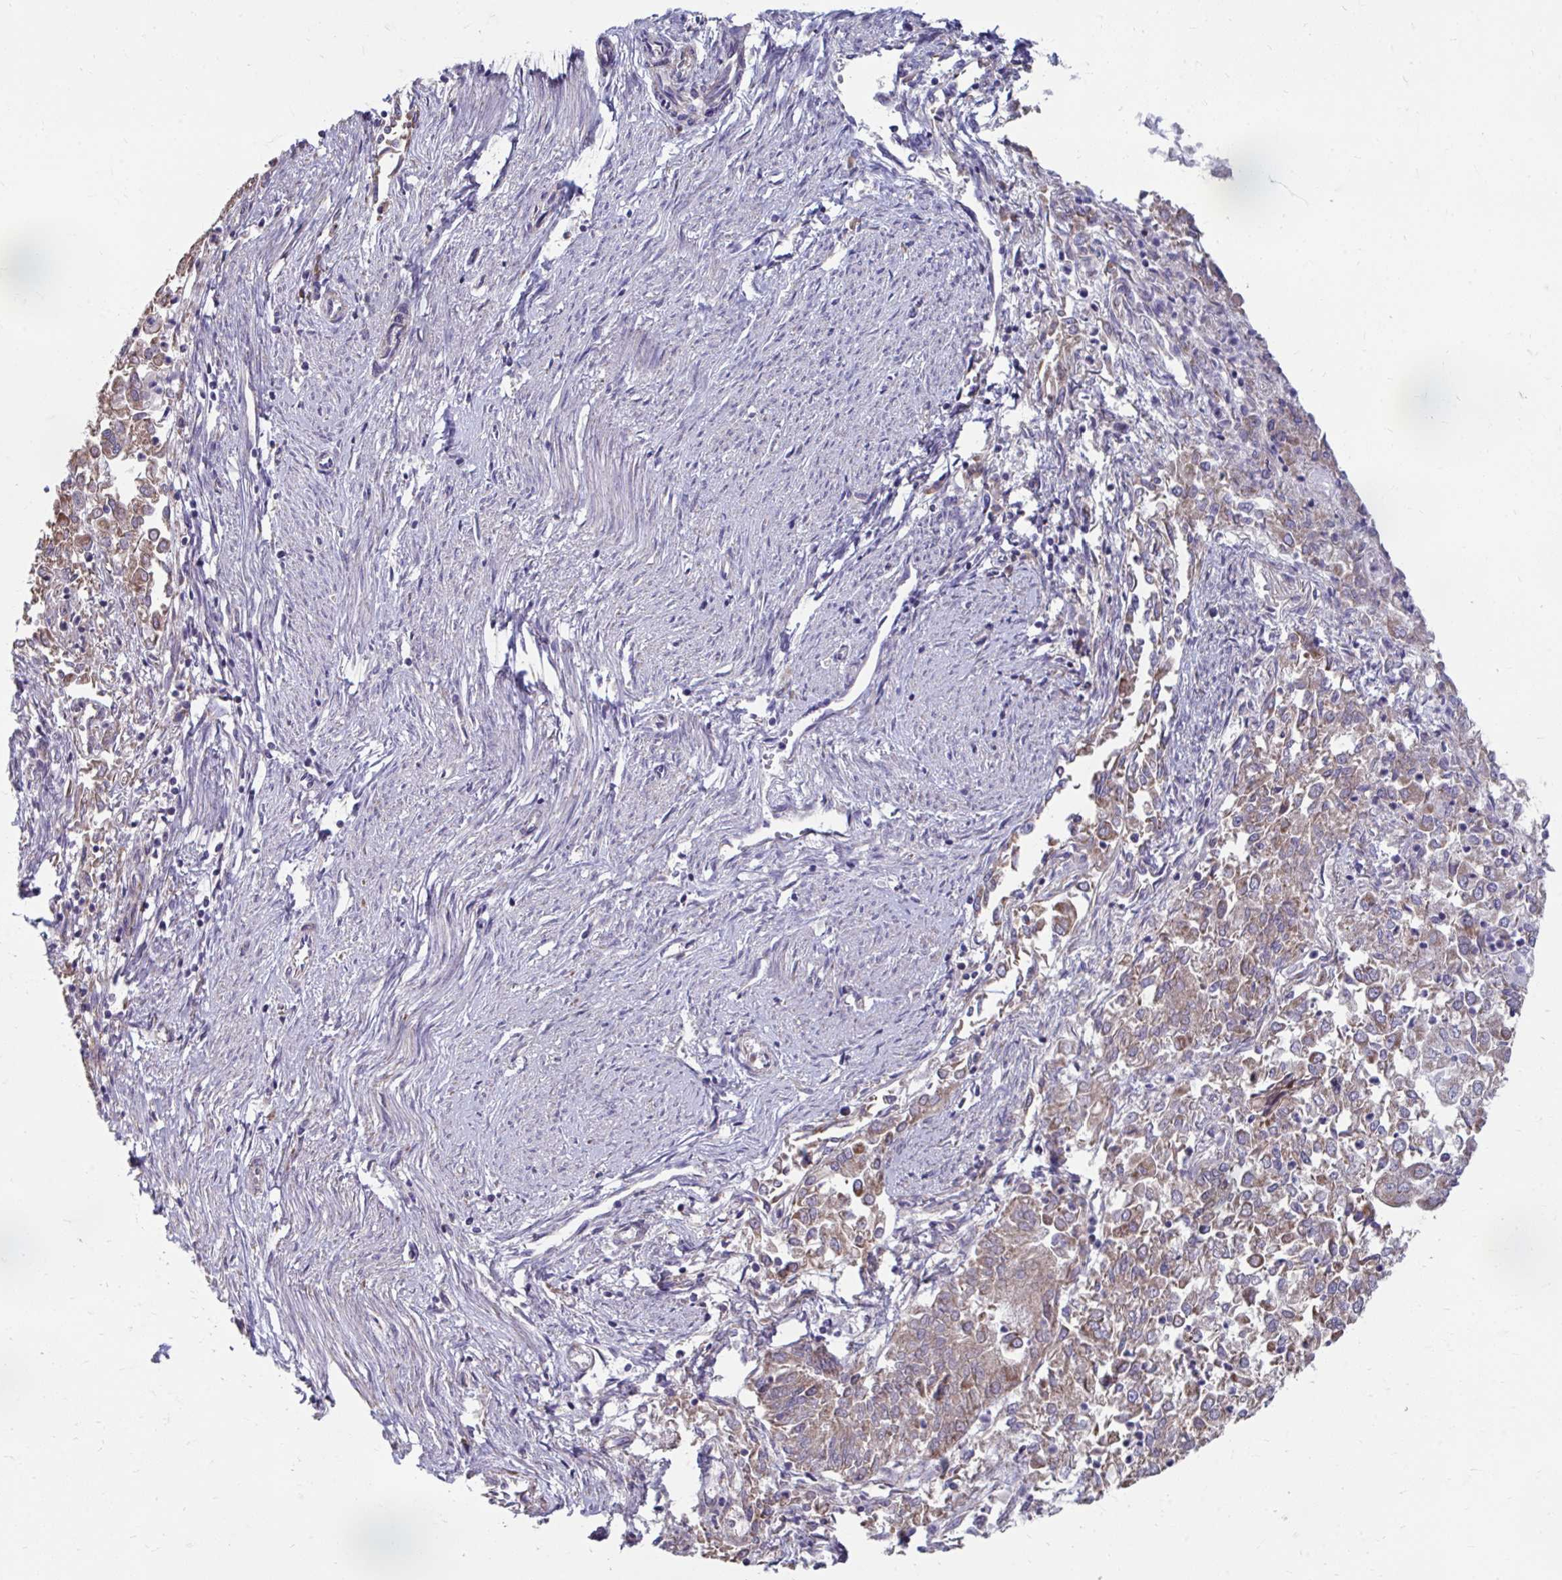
{"staining": {"intensity": "moderate", "quantity": ">75%", "location": "cytoplasmic/membranous"}, "tissue": "endometrial cancer", "cell_type": "Tumor cells", "image_type": "cancer", "snomed": [{"axis": "morphology", "description": "Adenocarcinoma, NOS"}, {"axis": "topography", "description": "Endometrium"}], "caption": "Adenocarcinoma (endometrial) stained for a protein (brown) reveals moderate cytoplasmic/membranous positive staining in about >75% of tumor cells.", "gene": "LINGO4", "patient": {"sex": "female", "age": 57}}